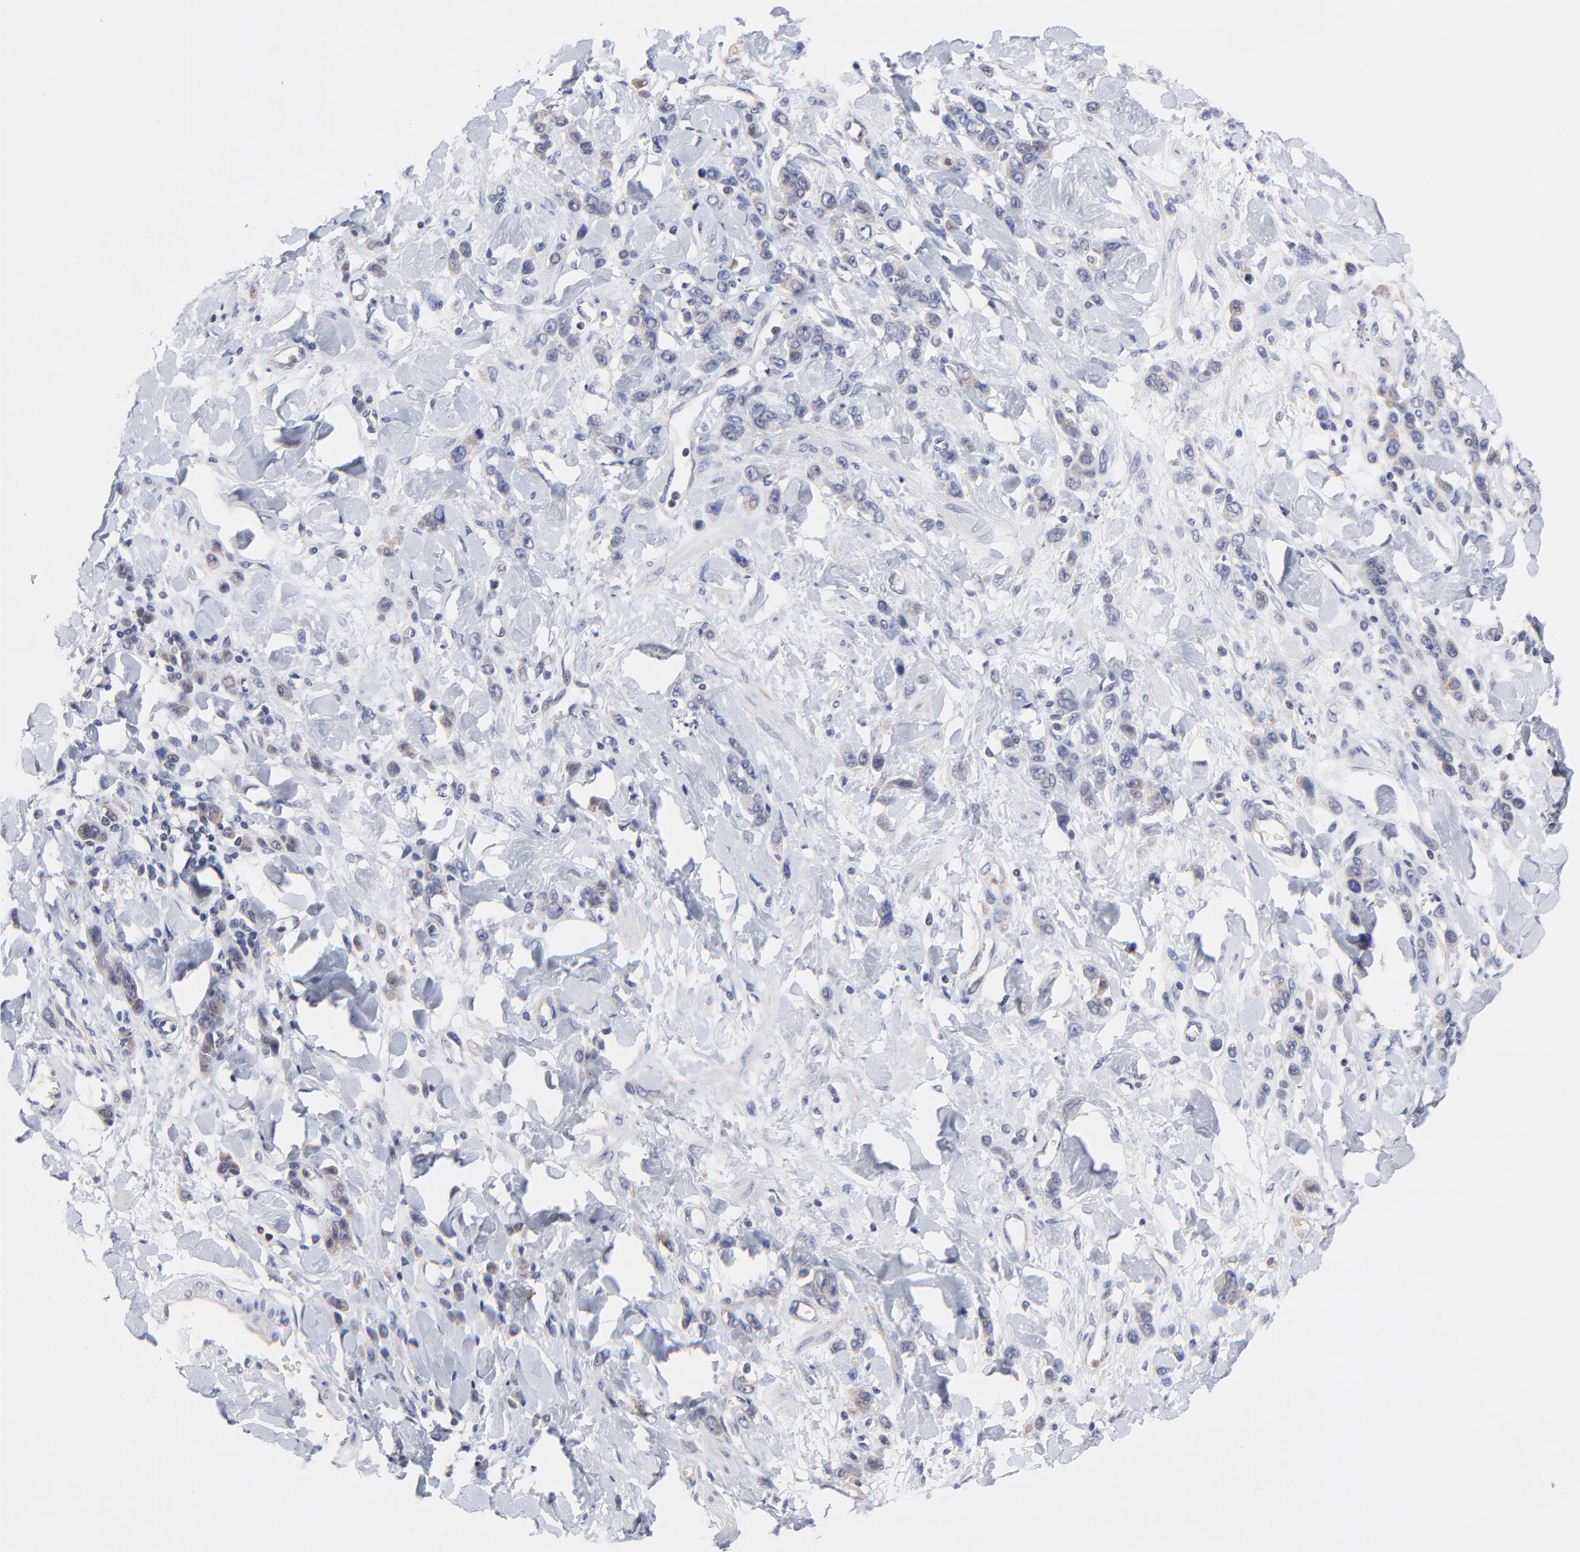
{"staining": {"intensity": "weak", "quantity": ">75%", "location": "cytoplasmic/membranous"}, "tissue": "stomach cancer", "cell_type": "Tumor cells", "image_type": "cancer", "snomed": [{"axis": "morphology", "description": "Normal tissue, NOS"}, {"axis": "morphology", "description": "Adenocarcinoma, NOS"}, {"axis": "topography", "description": "Stomach"}], "caption": "High-power microscopy captured an IHC image of stomach cancer (adenocarcinoma), revealing weak cytoplasmic/membranous staining in approximately >75% of tumor cells. The protein is shown in brown color, while the nuclei are stained blue.", "gene": "PCMT1", "patient": {"sex": "male", "age": 82}}